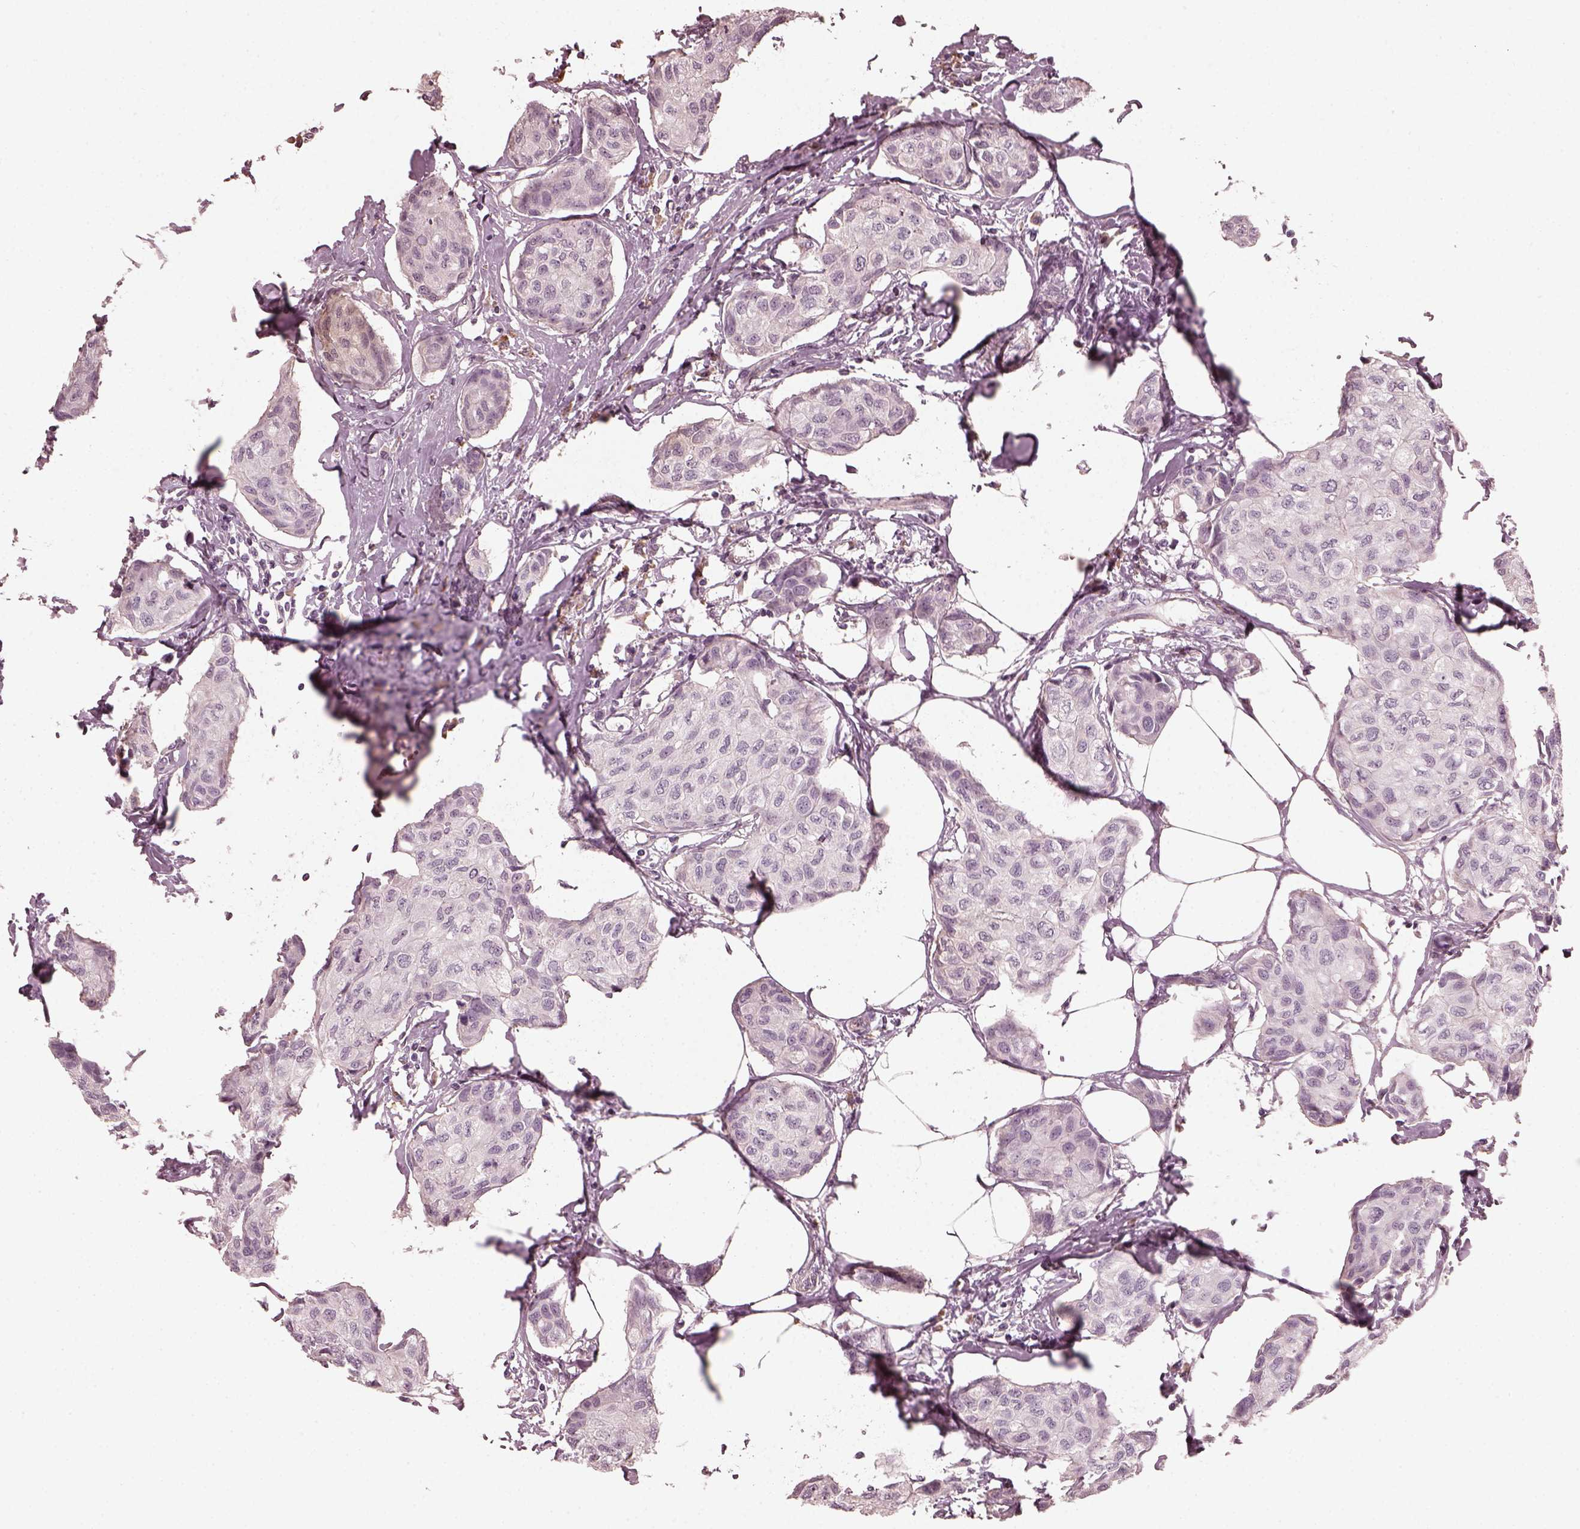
{"staining": {"intensity": "negative", "quantity": "none", "location": "none"}, "tissue": "breast cancer", "cell_type": "Tumor cells", "image_type": "cancer", "snomed": [{"axis": "morphology", "description": "Duct carcinoma"}, {"axis": "topography", "description": "Breast"}], "caption": "This is an immunohistochemistry (IHC) image of breast cancer. There is no positivity in tumor cells.", "gene": "OPTC", "patient": {"sex": "female", "age": 80}}